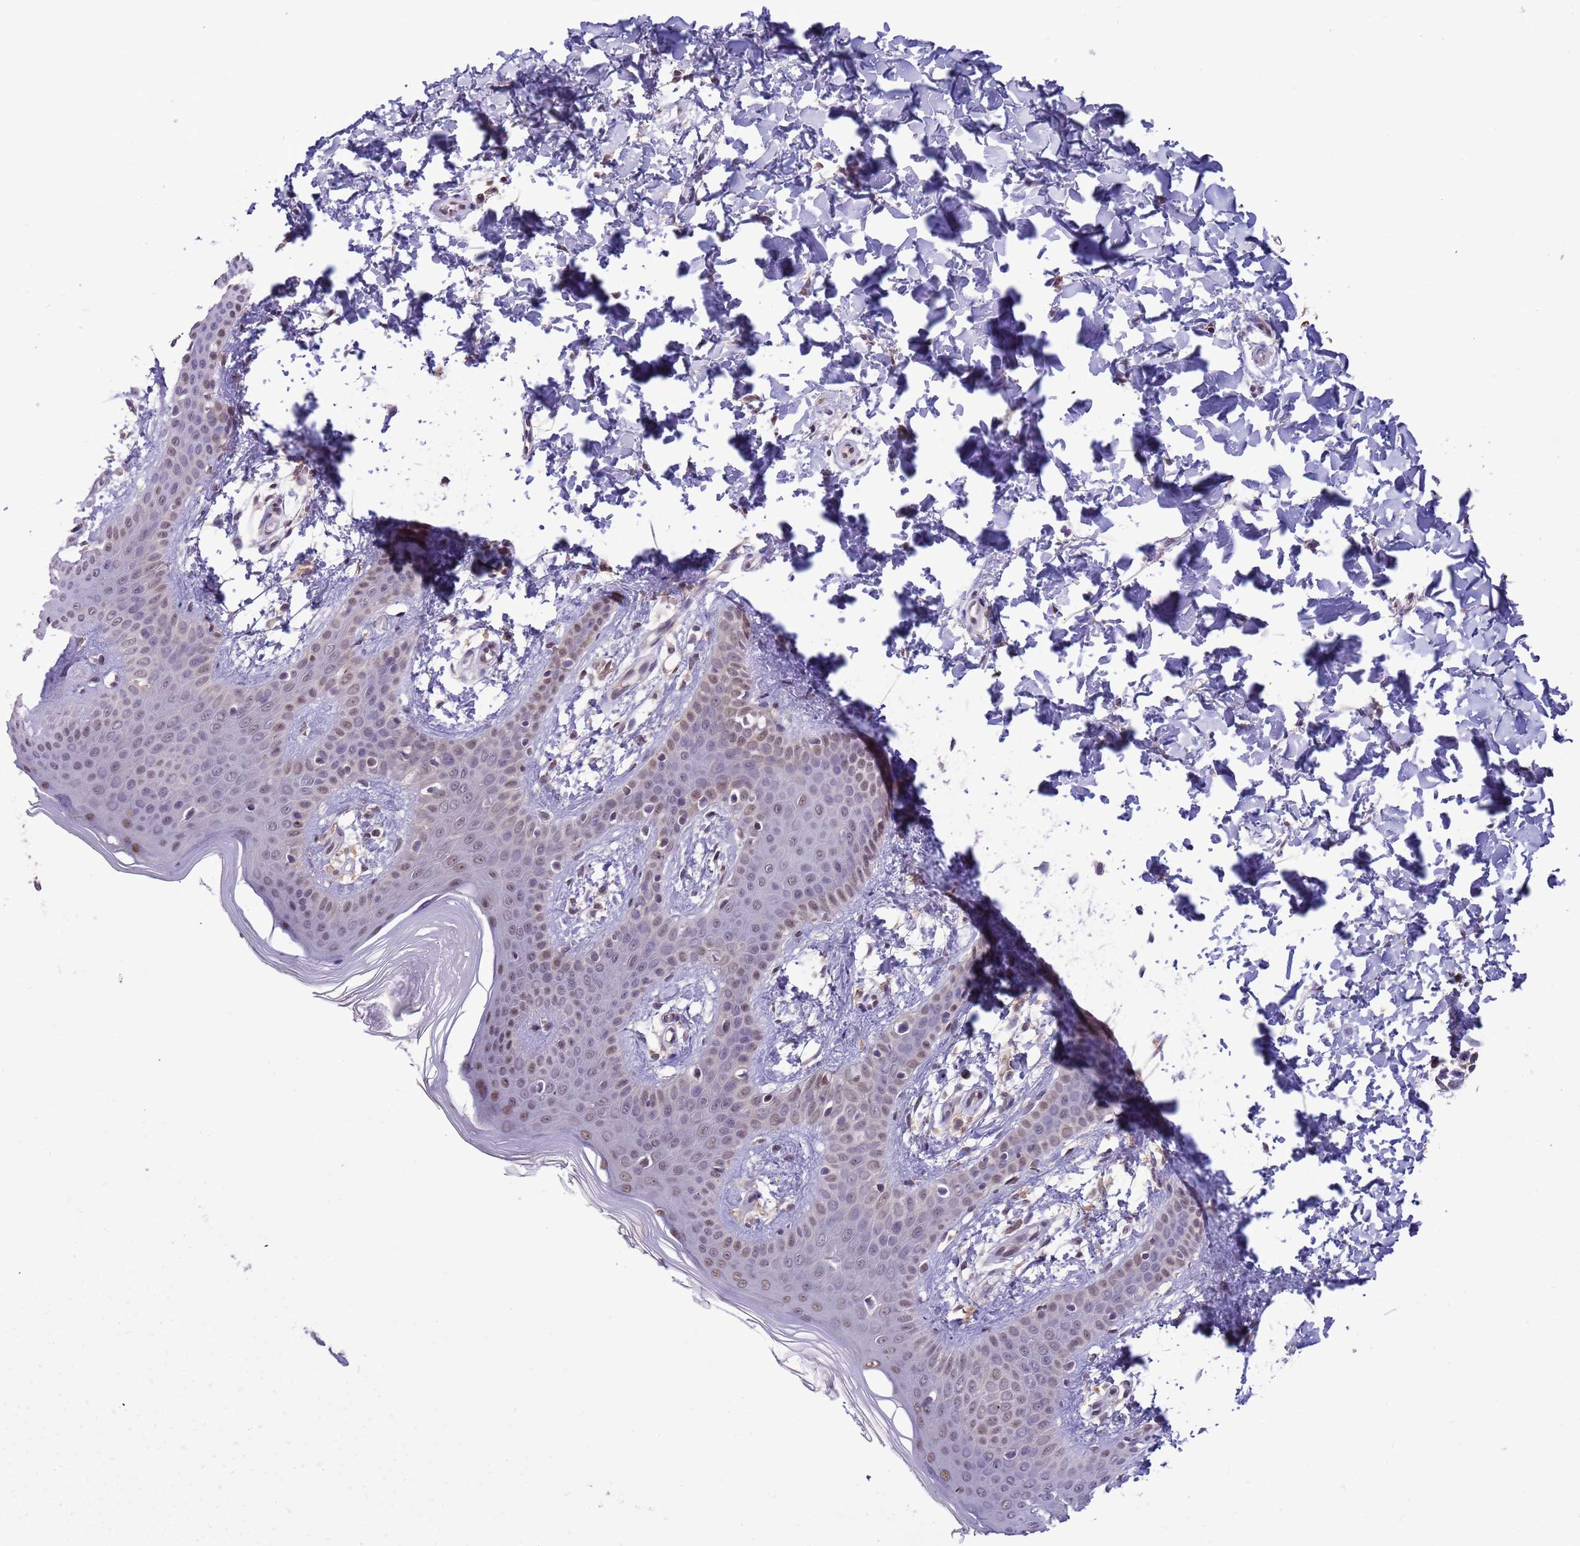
{"staining": {"intensity": "negative", "quantity": "none", "location": "none"}, "tissue": "skin", "cell_type": "Fibroblasts", "image_type": "normal", "snomed": [{"axis": "morphology", "description": "Normal tissue, NOS"}, {"axis": "topography", "description": "Skin"}], "caption": "Immunohistochemistry photomicrograph of benign skin: human skin stained with DAB (3,3'-diaminobenzidine) reveals no significant protein positivity in fibroblasts.", "gene": "CD53", "patient": {"sex": "male", "age": 36}}